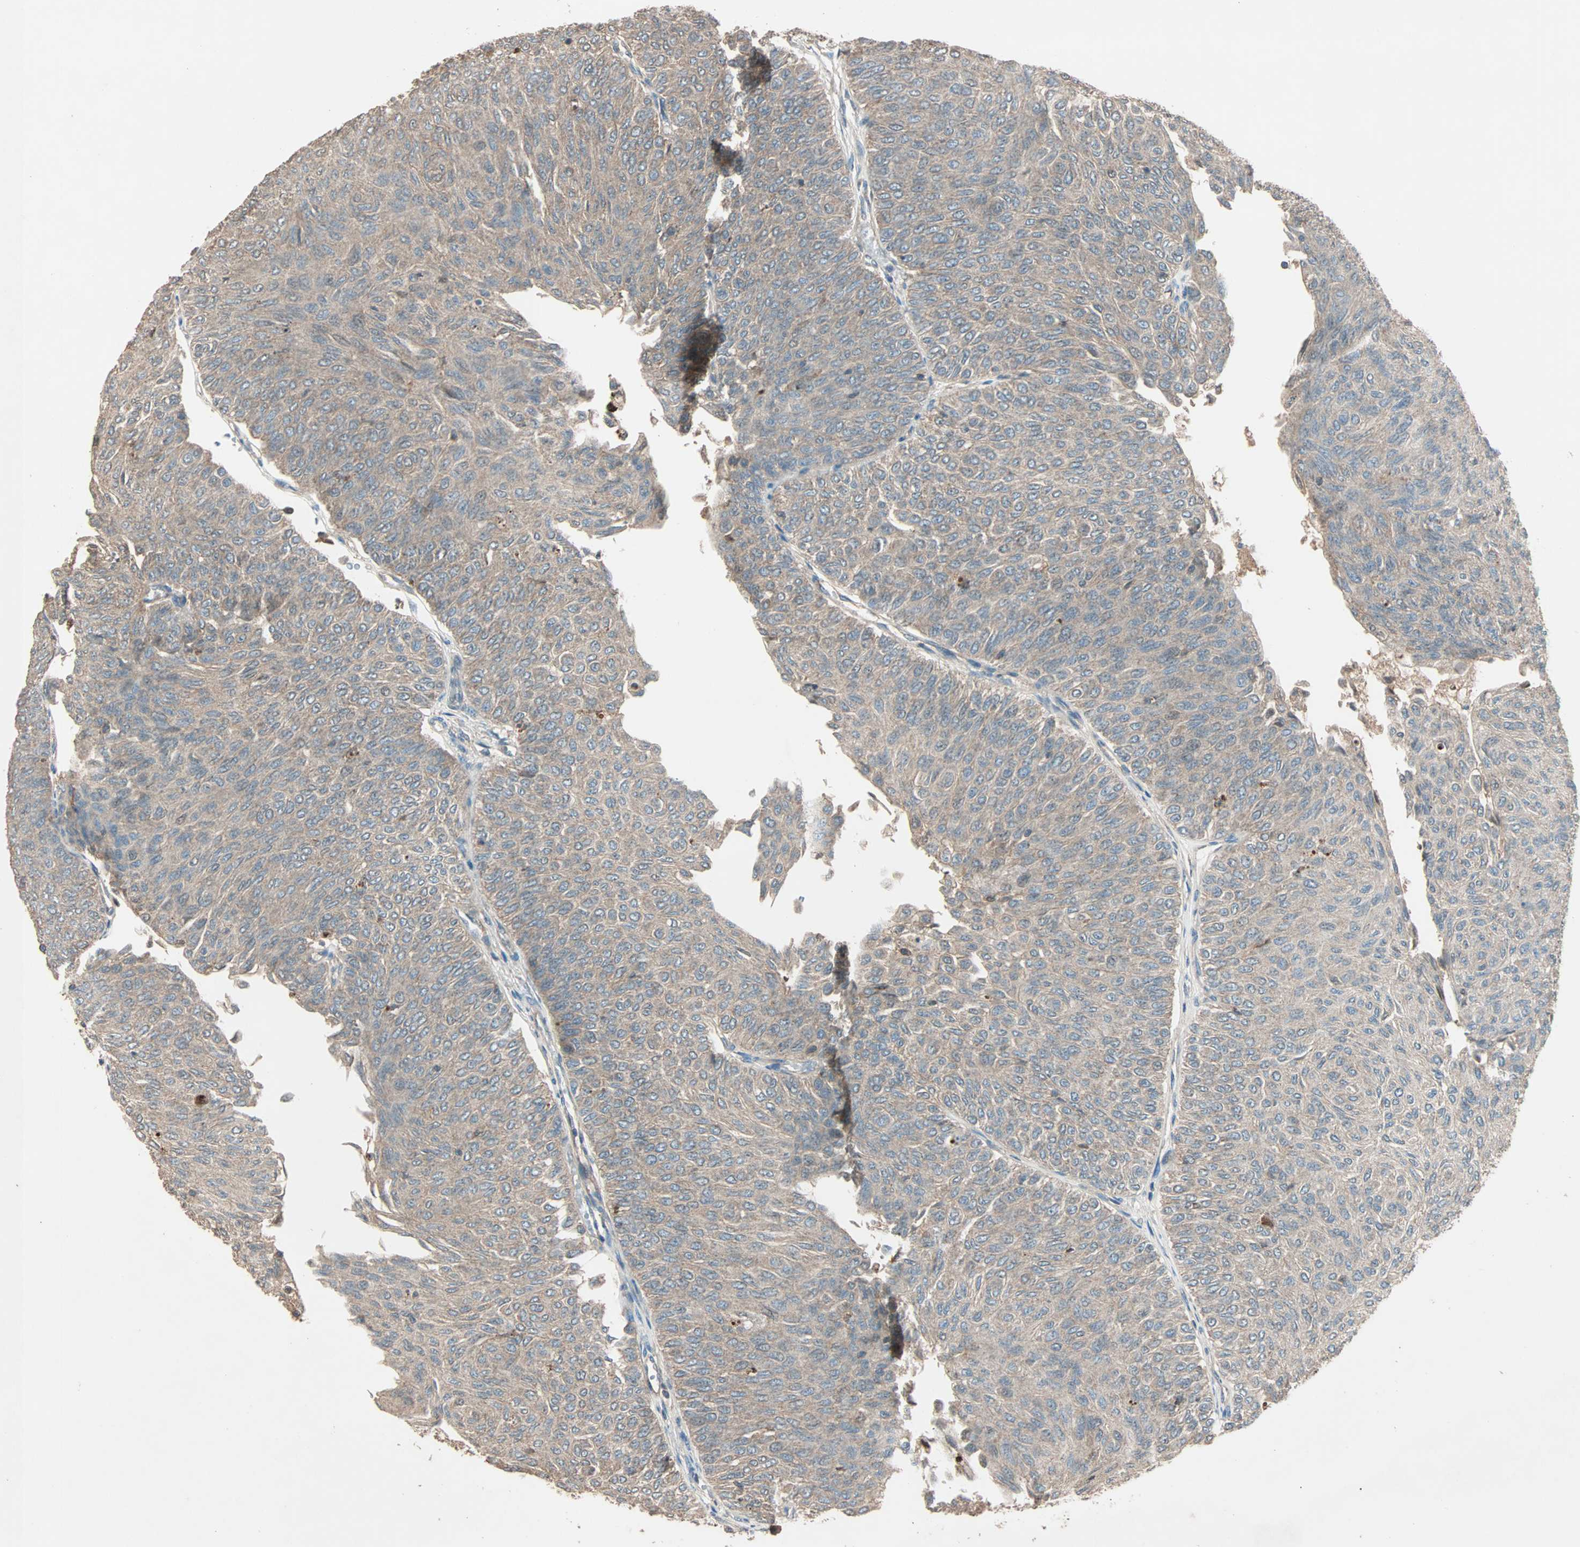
{"staining": {"intensity": "weak", "quantity": ">75%", "location": "cytoplasmic/membranous"}, "tissue": "urothelial cancer", "cell_type": "Tumor cells", "image_type": "cancer", "snomed": [{"axis": "morphology", "description": "Urothelial carcinoma, Low grade"}, {"axis": "topography", "description": "Urinary bladder"}], "caption": "Urothelial carcinoma (low-grade) stained with a protein marker shows weak staining in tumor cells.", "gene": "MAP3K21", "patient": {"sex": "male", "age": 78}}